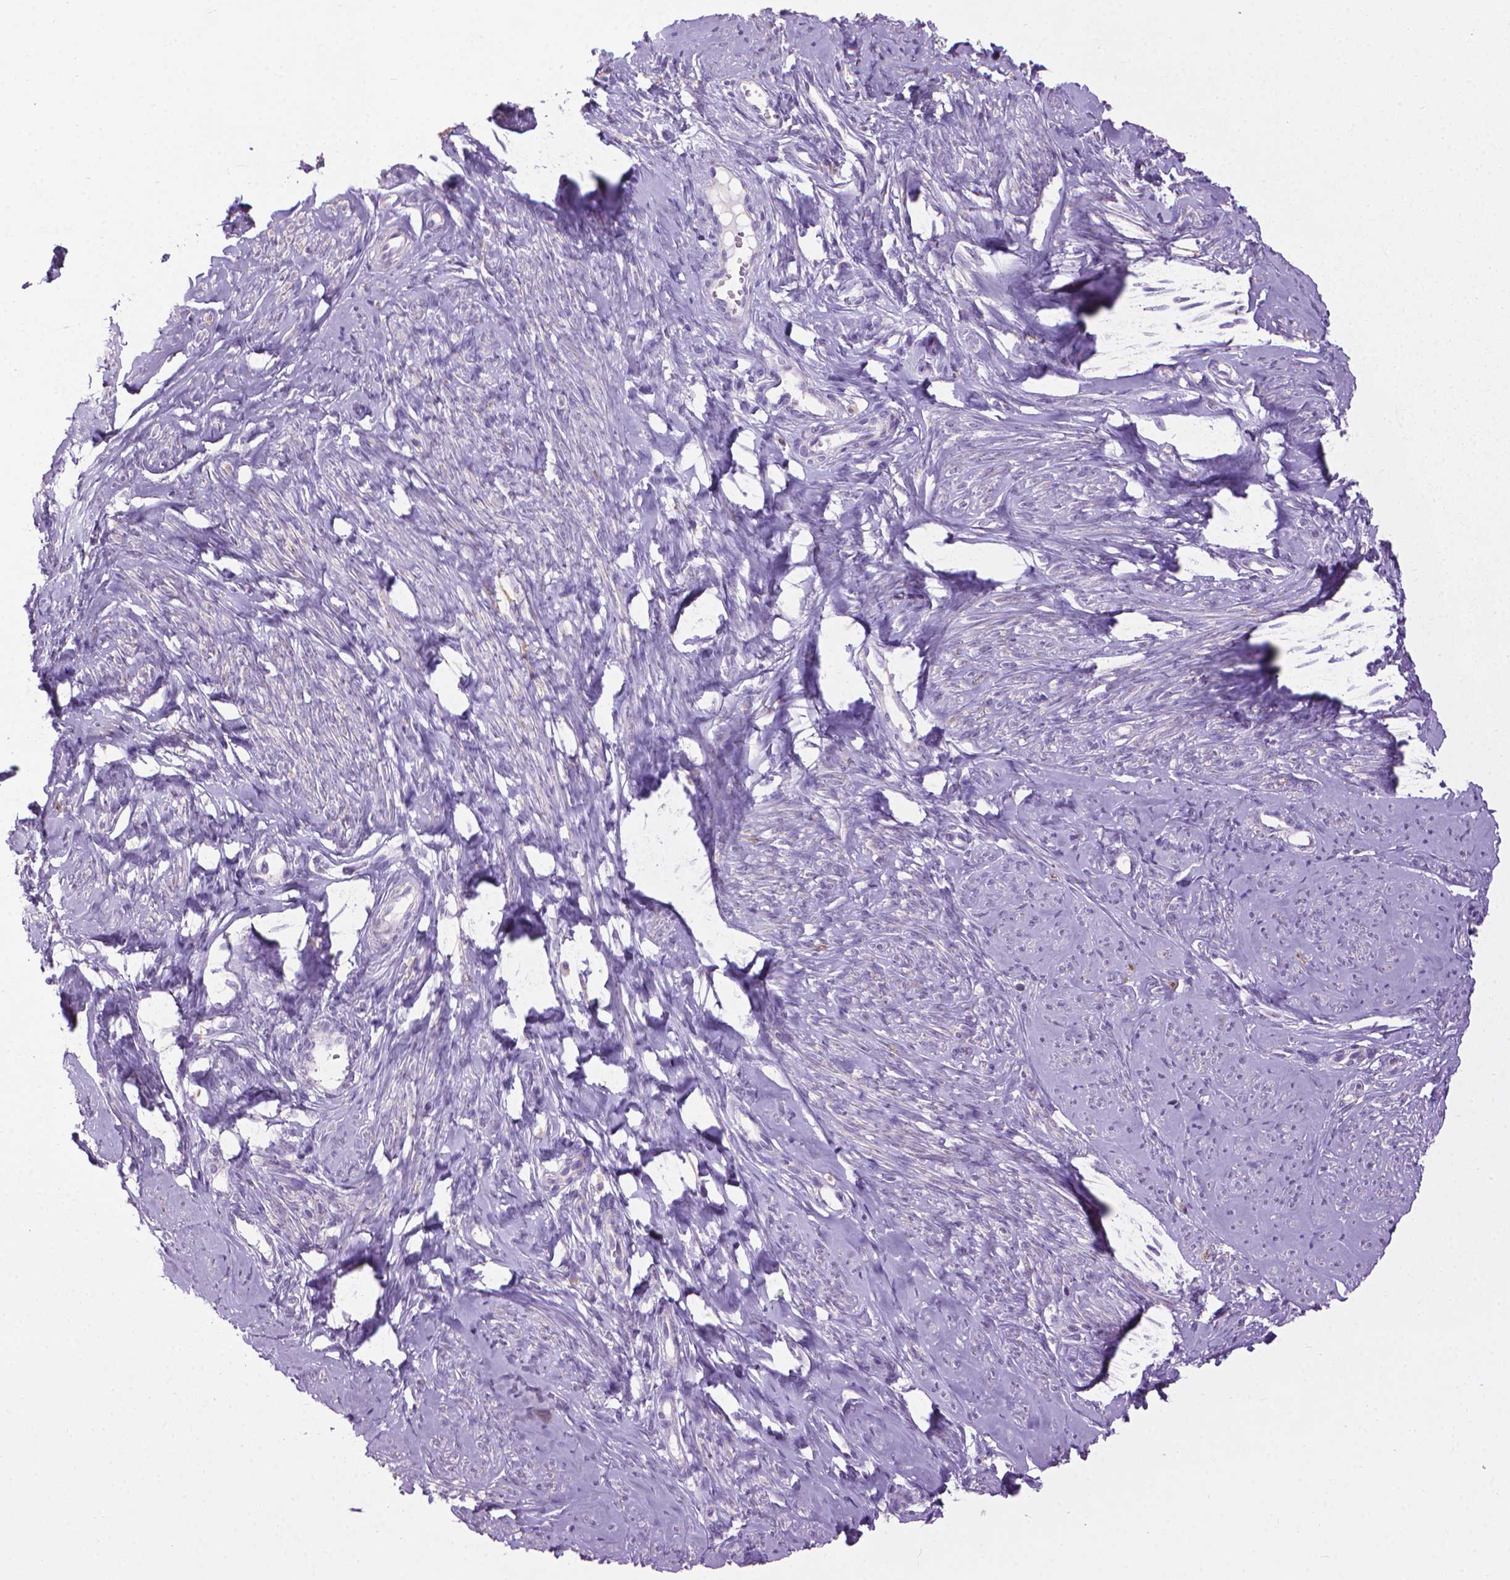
{"staining": {"intensity": "negative", "quantity": "none", "location": "none"}, "tissue": "smooth muscle", "cell_type": "Smooth muscle cells", "image_type": "normal", "snomed": [{"axis": "morphology", "description": "Normal tissue, NOS"}, {"axis": "topography", "description": "Smooth muscle"}], "caption": "Photomicrograph shows no protein positivity in smooth muscle cells of unremarkable smooth muscle. (DAB (3,3'-diaminobenzidine) immunohistochemistry, high magnification).", "gene": "VDAC1", "patient": {"sex": "female", "age": 48}}